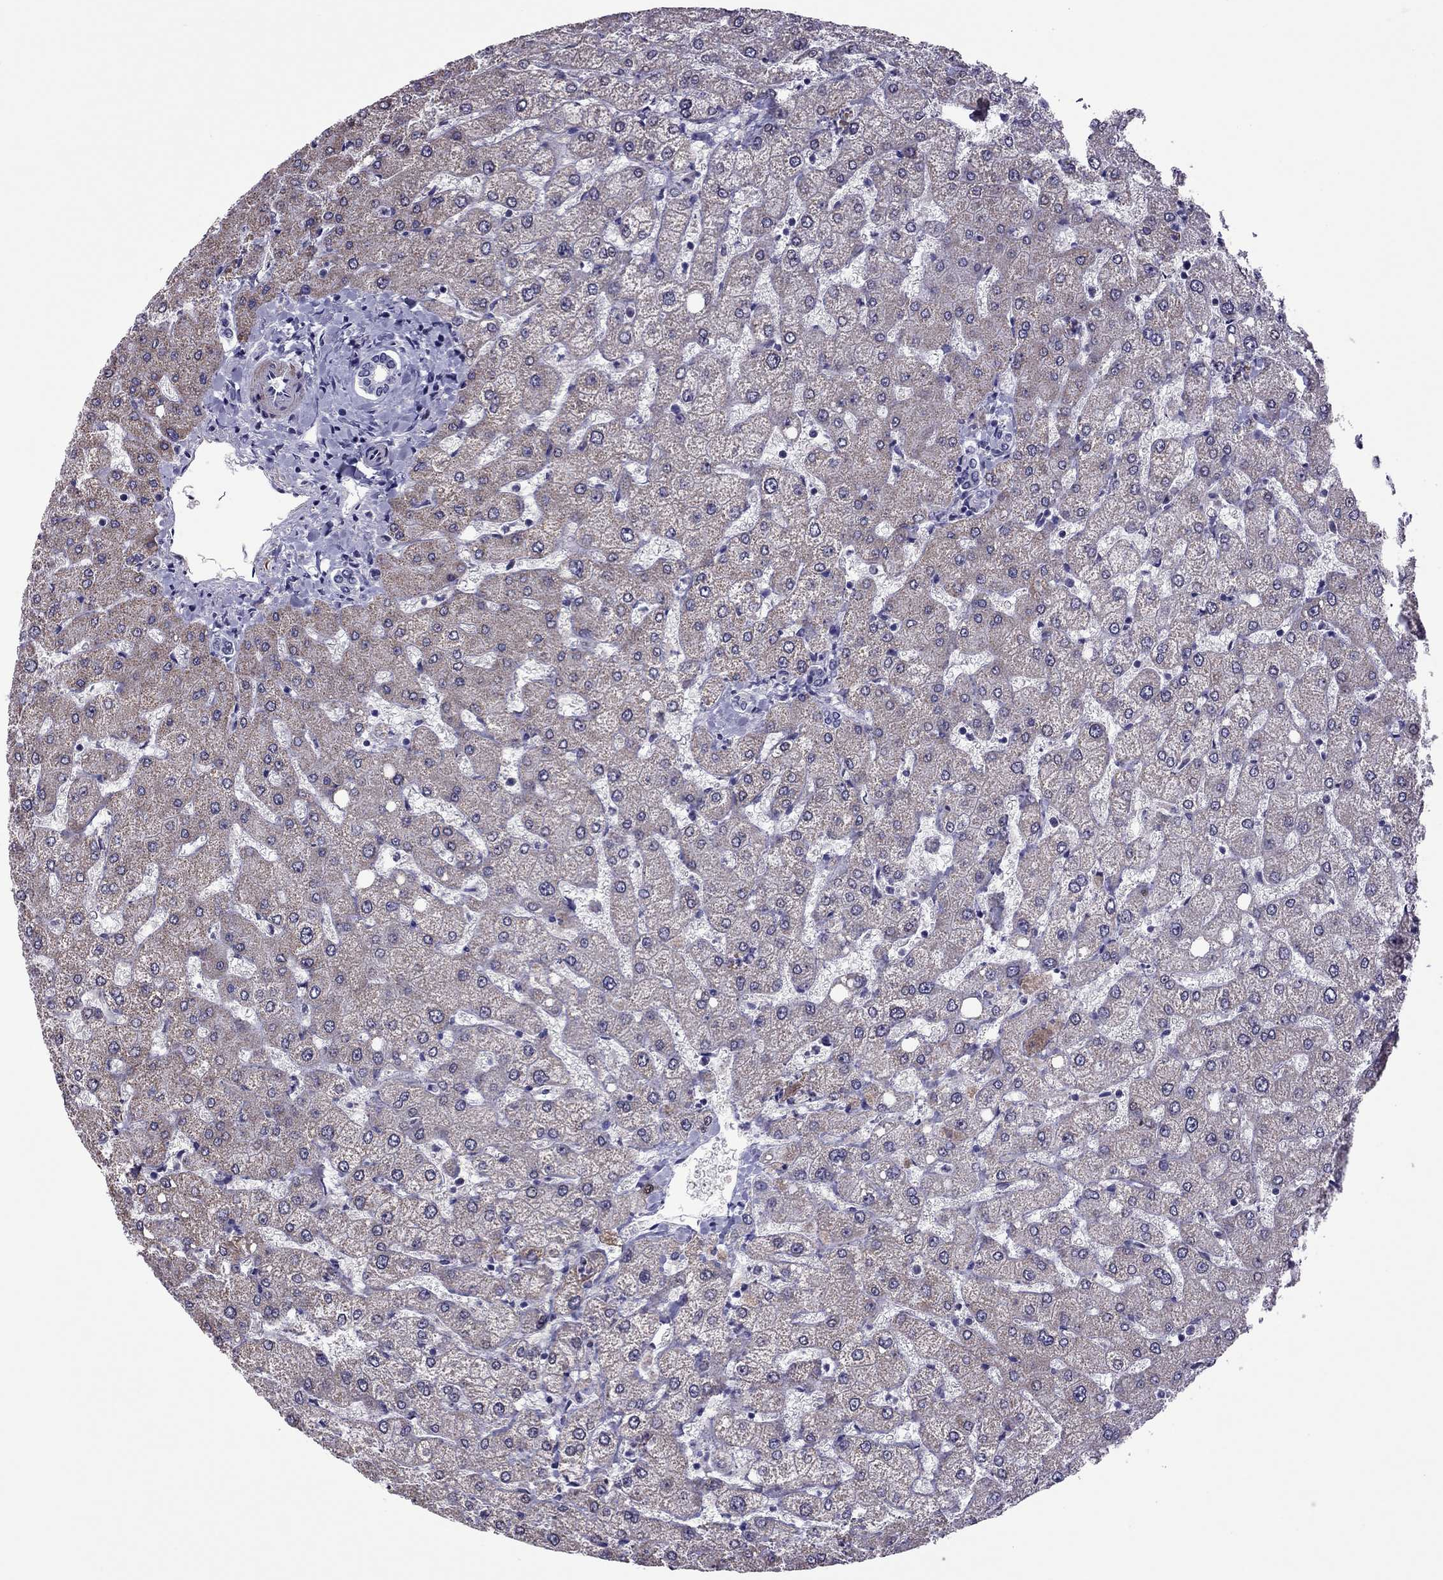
{"staining": {"intensity": "negative", "quantity": "none", "location": "none"}, "tissue": "liver", "cell_type": "Cholangiocytes", "image_type": "normal", "snomed": [{"axis": "morphology", "description": "Normal tissue, NOS"}, {"axis": "topography", "description": "Liver"}], "caption": "Liver stained for a protein using immunohistochemistry shows no expression cholangiocytes.", "gene": "SLC16A8", "patient": {"sex": "female", "age": 54}}